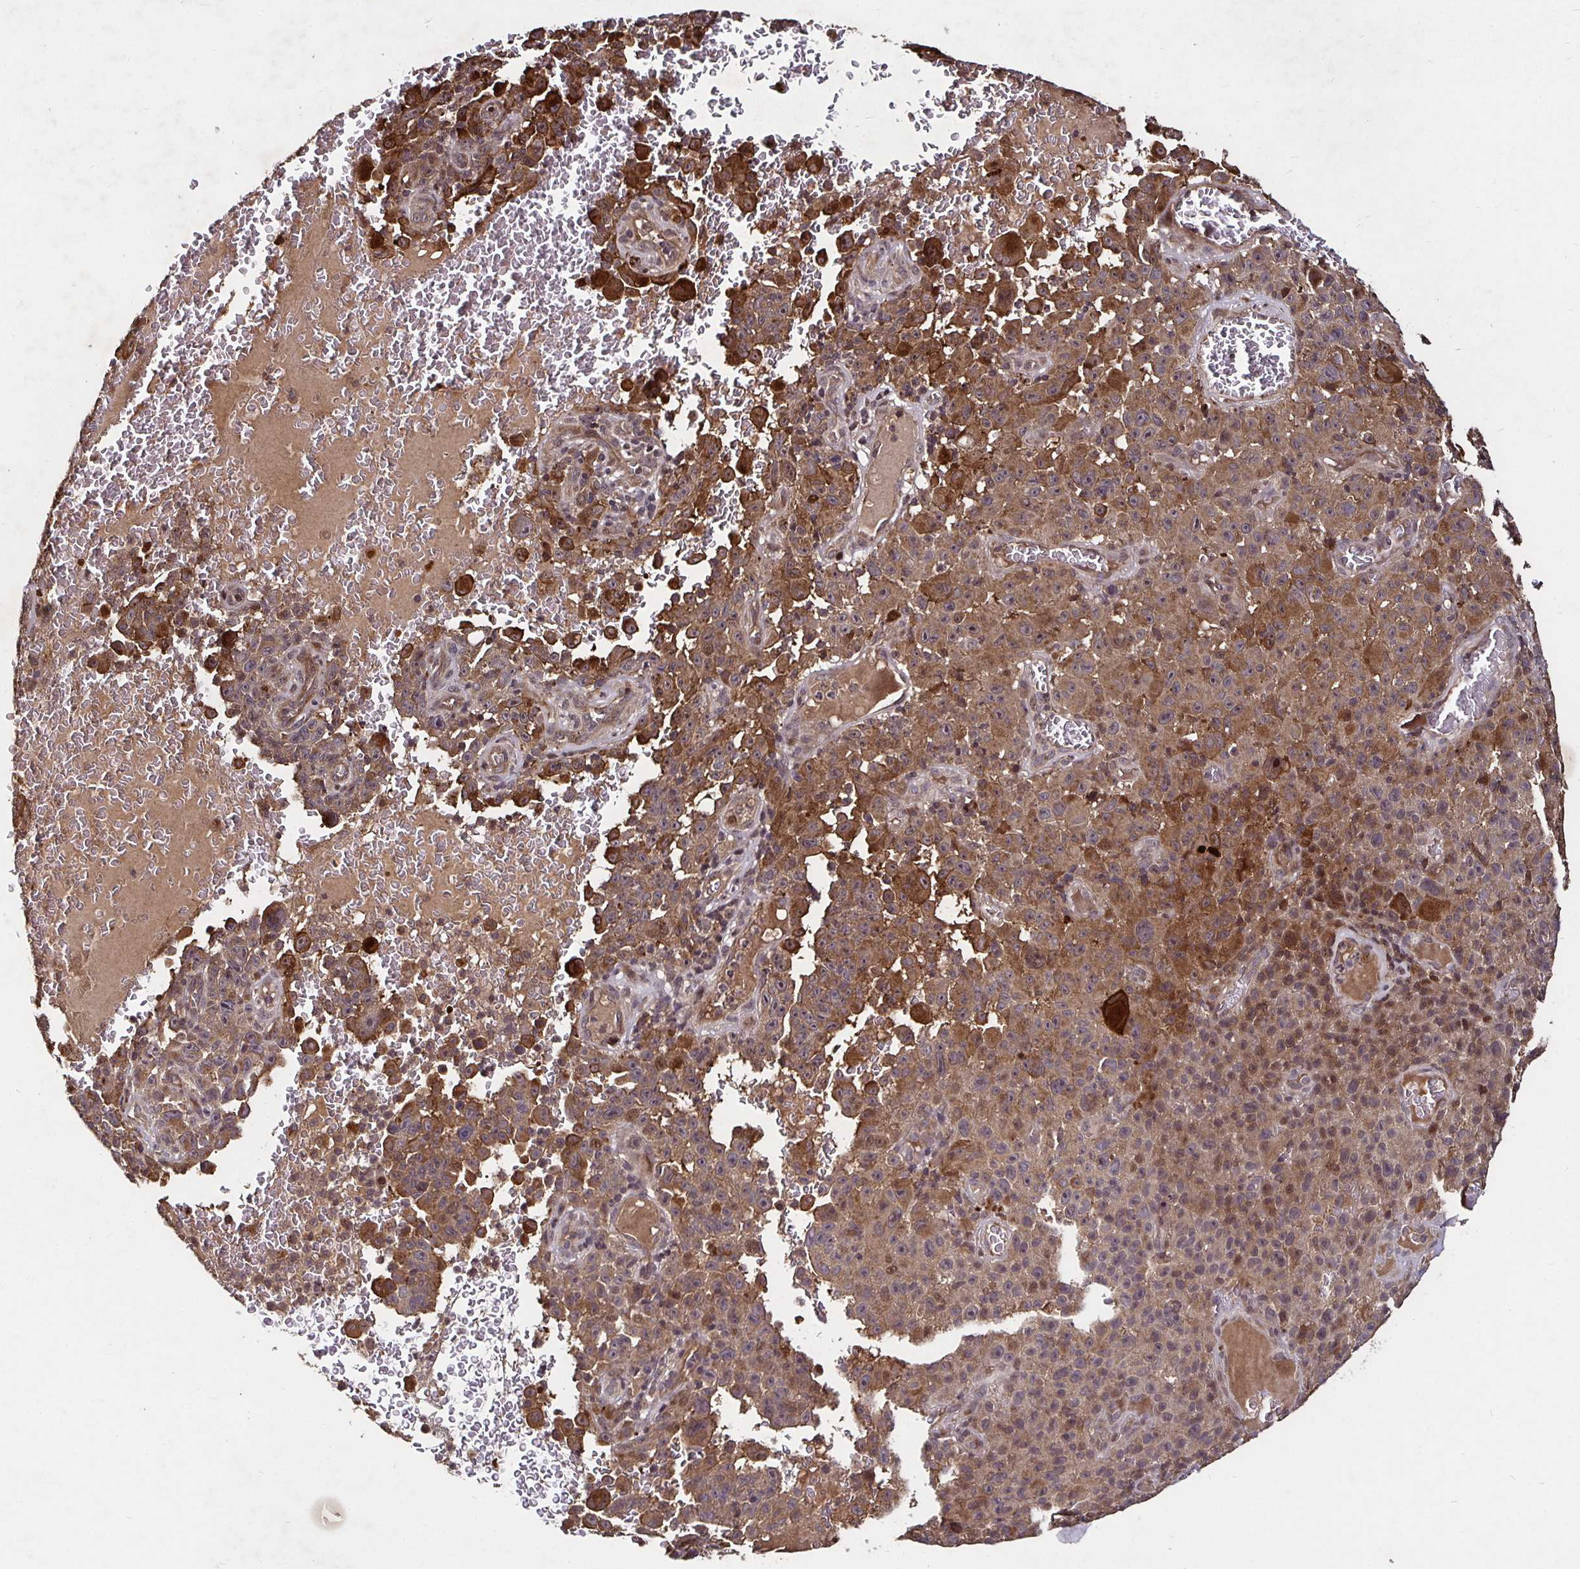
{"staining": {"intensity": "moderate", "quantity": ">75%", "location": "cytoplasmic/membranous"}, "tissue": "melanoma", "cell_type": "Tumor cells", "image_type": "cancer", "snomed": [{"axis": "morphology", "description": "Malignant melanoma, NOS"}, {"axis": "topography", "description": "Skin"}], "caption": "Immunohistochemical staining of human malignant melanoma reveals moderate cytoplasmic/membranous protein expression in about >75% of tumor cells. Immunohistochemistry (ihc) stains the protein in brown and the nuclei are stained blue.", "gene": "SMYD3", "patient": {"sex": "female", "age": 82}}